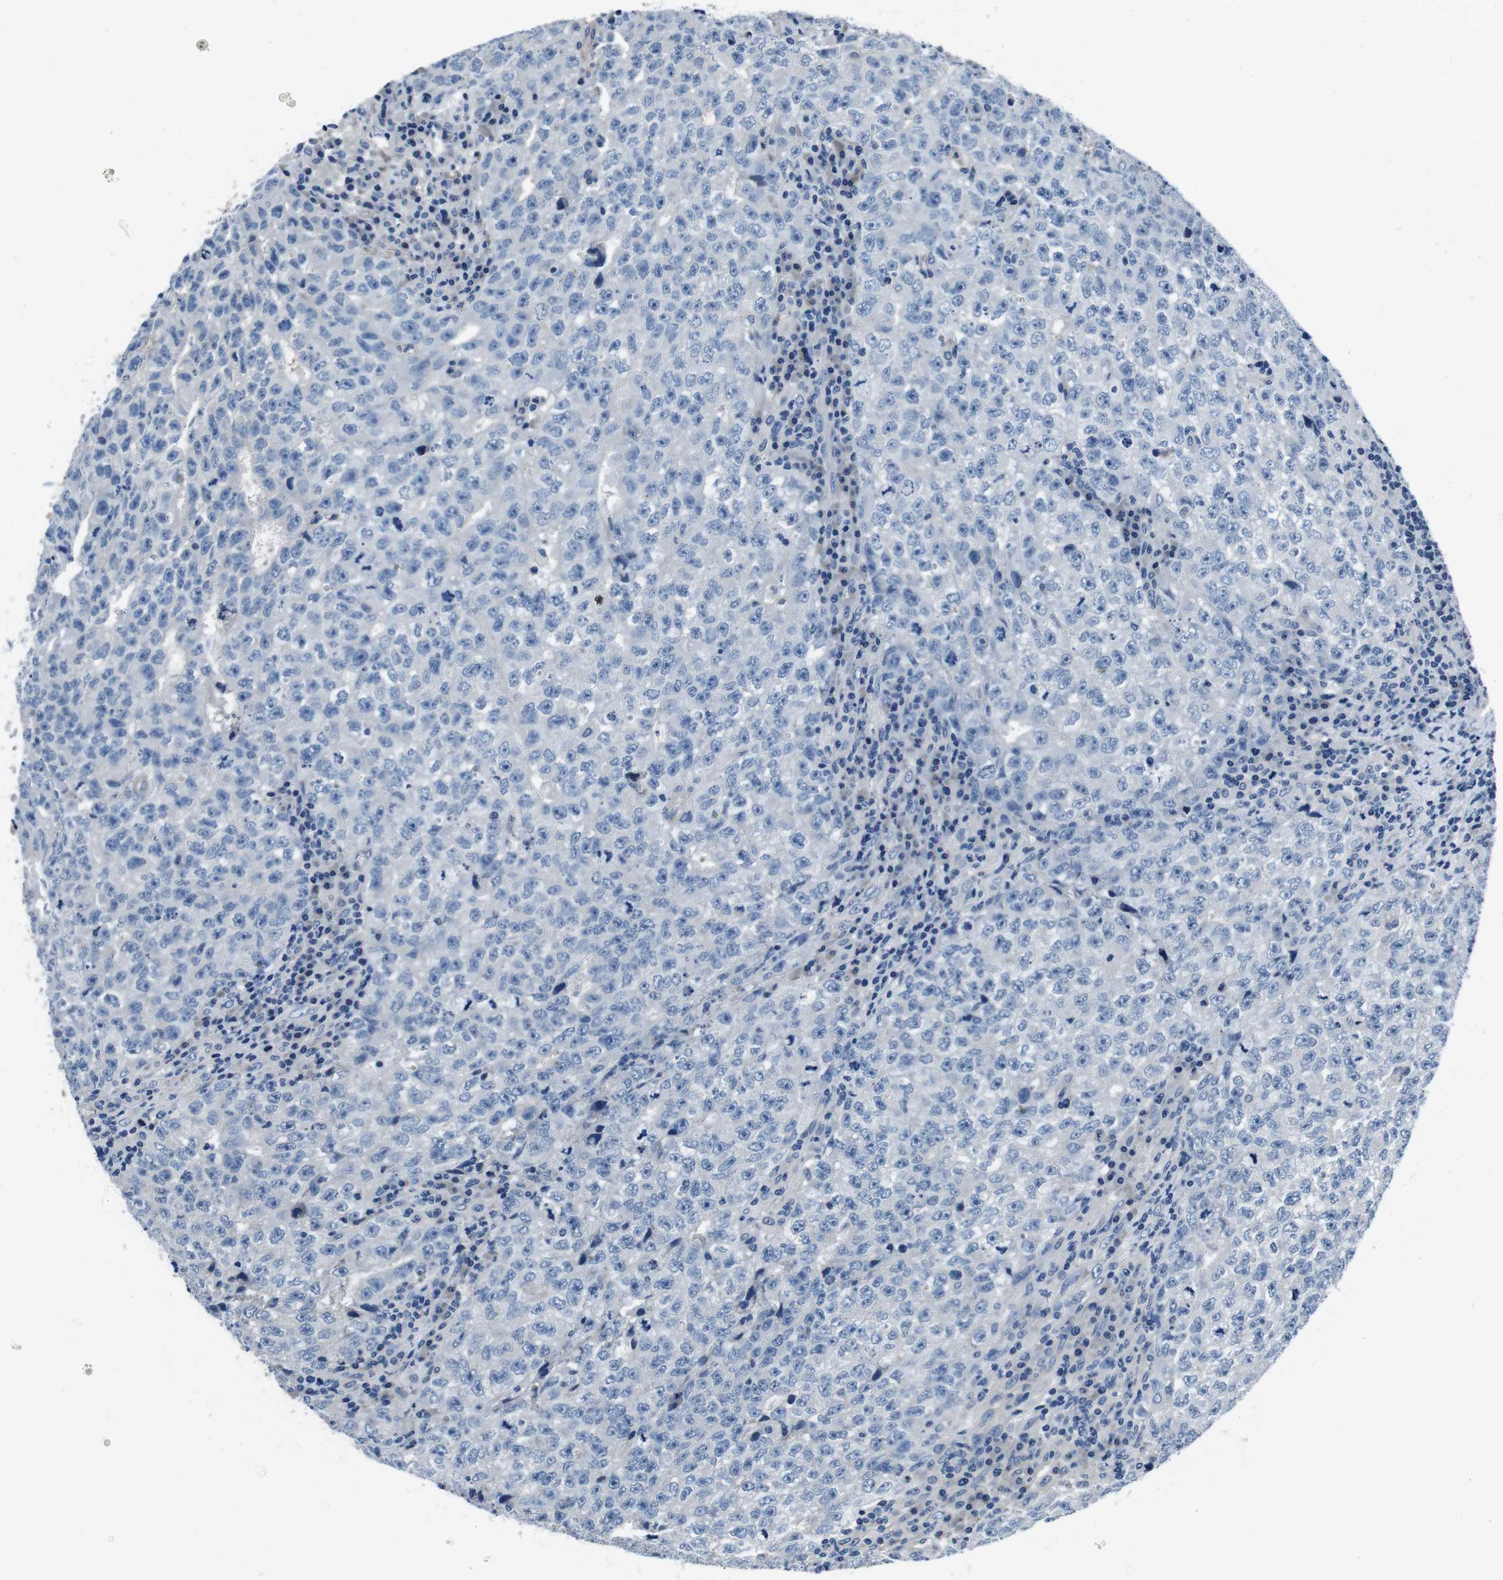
{"staining": {"intensity": "negative", "quantity": "none", "location": "none"}, "tissue": "testis cancer", "cell_type": "Tumor cells", "image_type": "cancer", "snomed": [{"axis": "morphology", "description": "Necrosis, NOS"}, {"axis": "morphology", "description": "Carcinoma, Embryonal, NOS"}, {"axis": "topography", "description": "Testis"}], "caption": "DAB immunohistochemical staining of human testis cancer (embryonal carcinoma) exhibits no significant staining in tumor cells.", "gene": "CASQ1", "patient": {"sex": "male", "age": 19}}